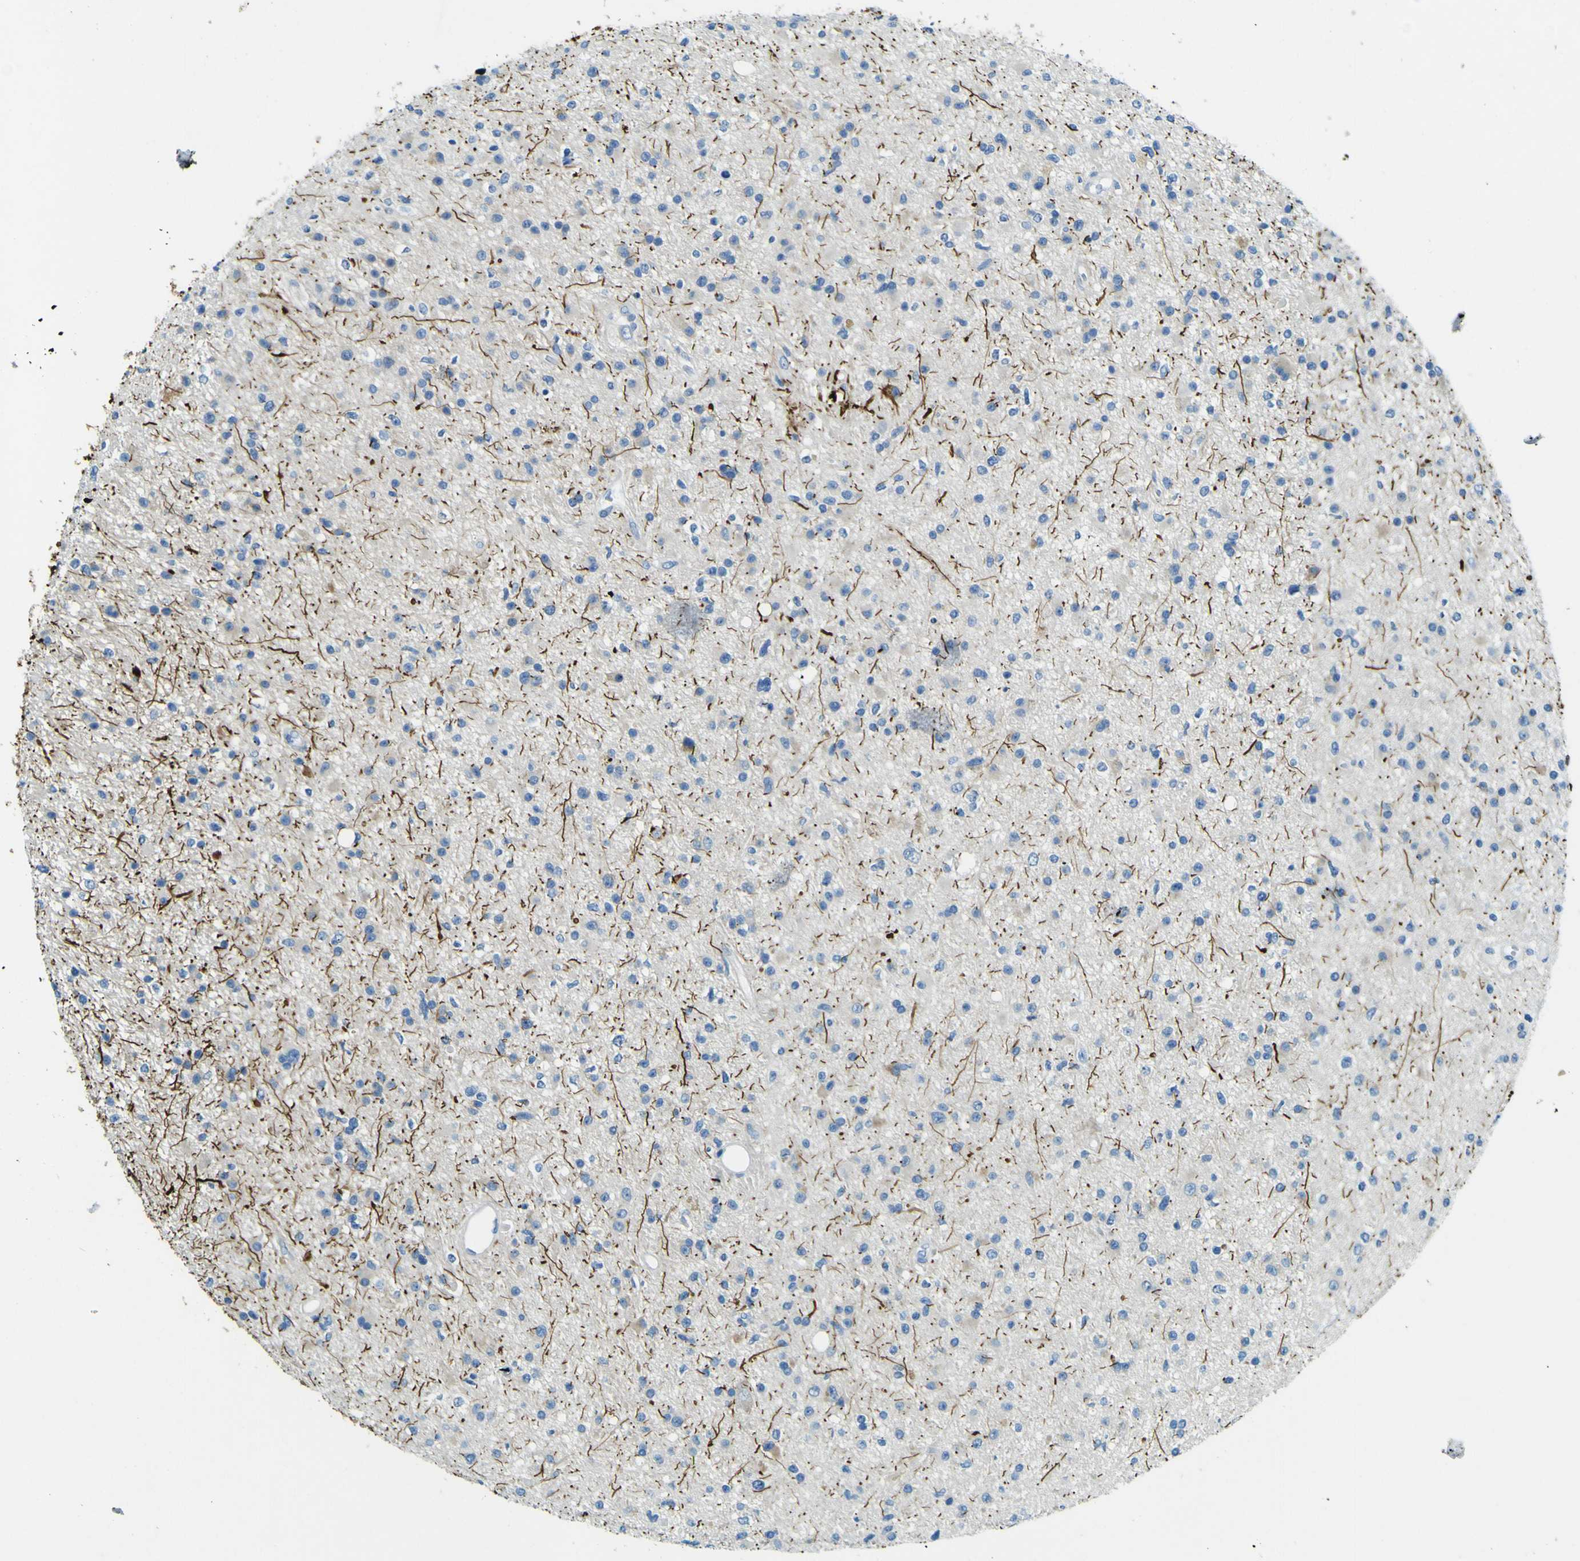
{"staining": {"intensity": "negative", "quantity": "none", "location": "none"}, "tissue": "glioma", "cell_type": "Tumor cells", "image_type": "cancer", "snomed": [{"axis": "morphology", "description": "Glioma, malignant, High grade"}, {"axis": "topography", "description": "Brain"}], "caption": "IHC image of high-grade glioma (malignant) stained for a protein (brown), which shows no positivity in tumor cells. (Stains: DAB immunohistochemistry with hematoxylin counter stain, Microscopy: brightfield microscopy at high magnification).", "gene": "SORCS1", "patient": {"sex": "male", "age": 33}}